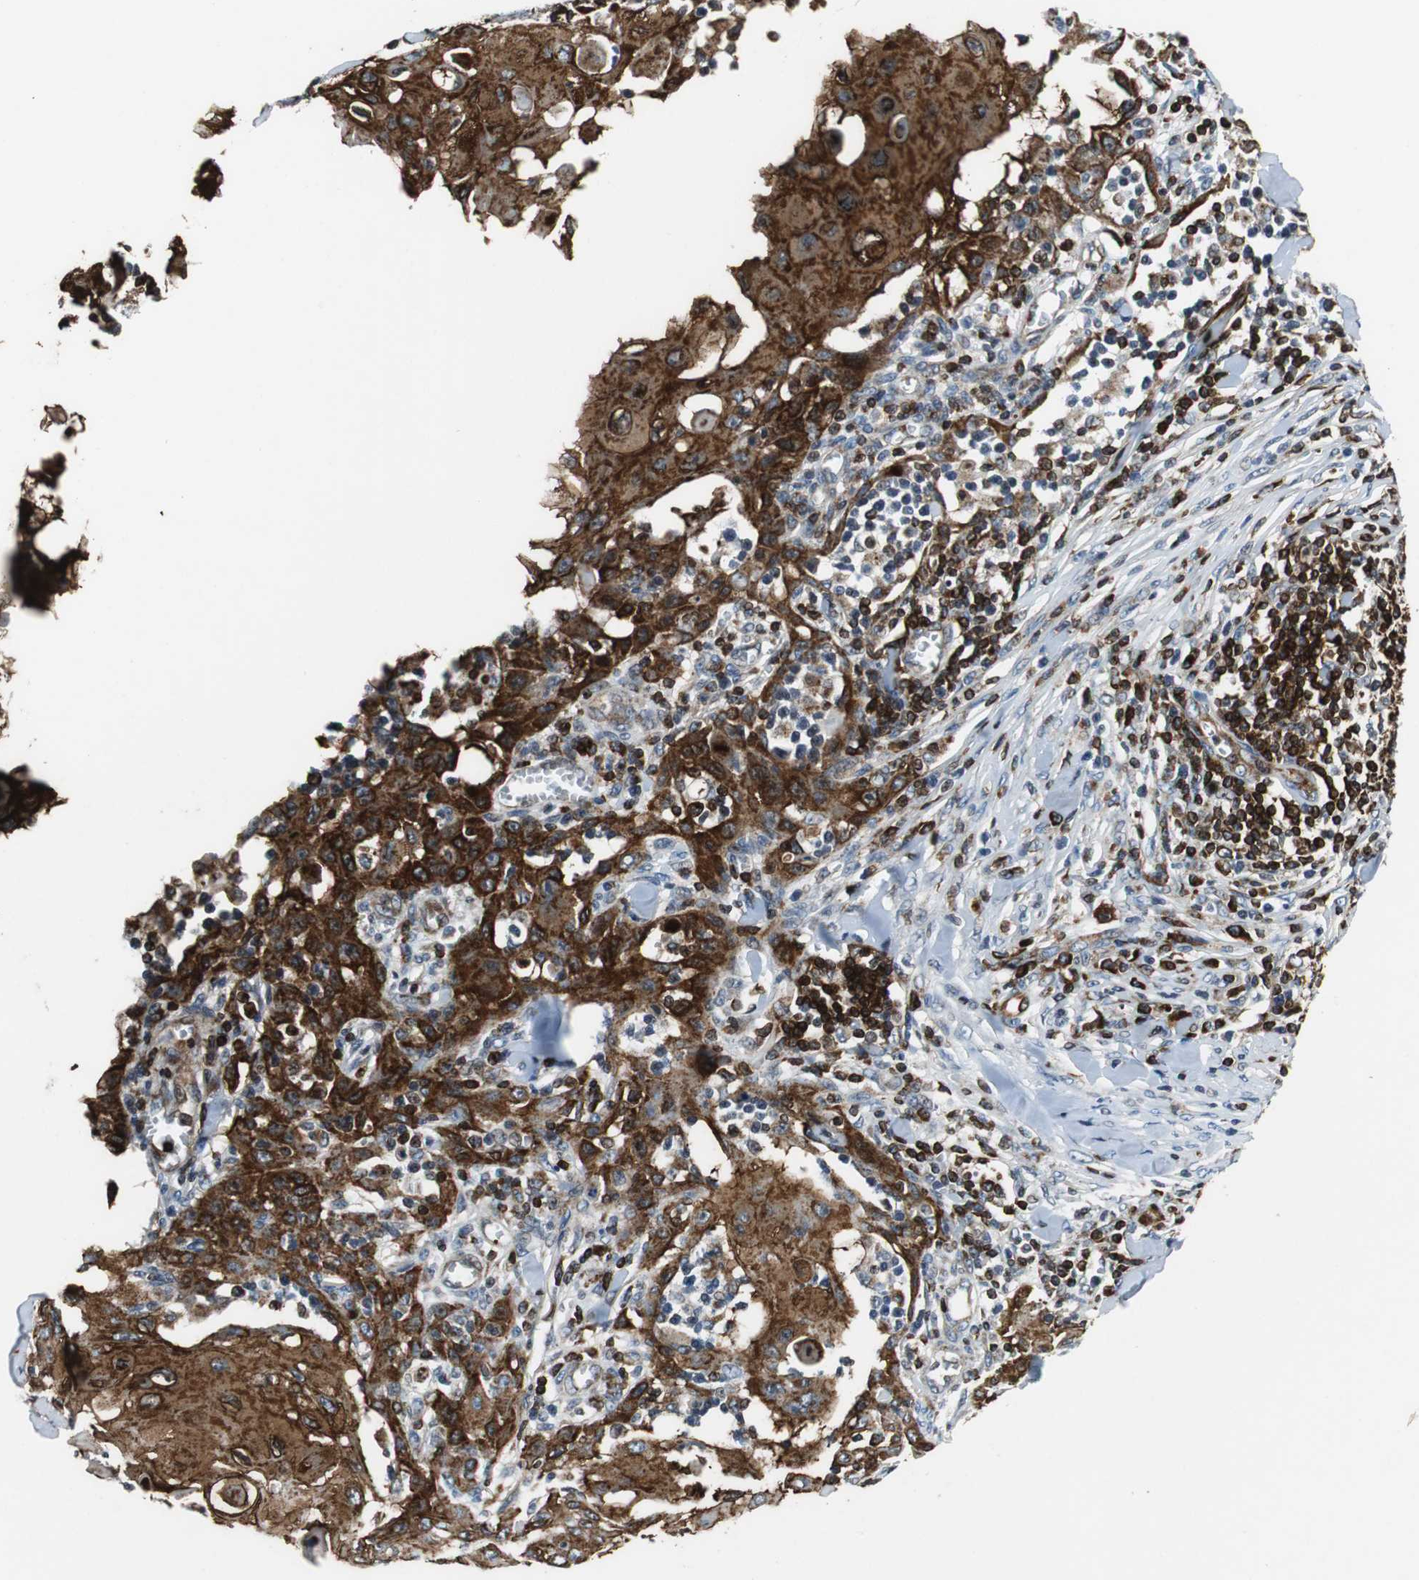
{"staining": {"intensity": "strong", "quantity": ">75%", "location": "cytoplasmic/membranous"}, "tissue": "skin cancer", "cell_type": "Tumor cells", "image_type": "cancer", "snomed": [{"axis": "morphology", "description": "Squamous cell carcinoma, NOS"}, {"axis": "topography", "description": "Skin"}], "caption": "A micrograph of skin cancer (squamous cell carcinoma) stained for a protein shows strong cytoplasmic/membranous brown staining in tumor cells.", "gene": "TUBA4A", "patient": {"sex": "male", "age": 24}}